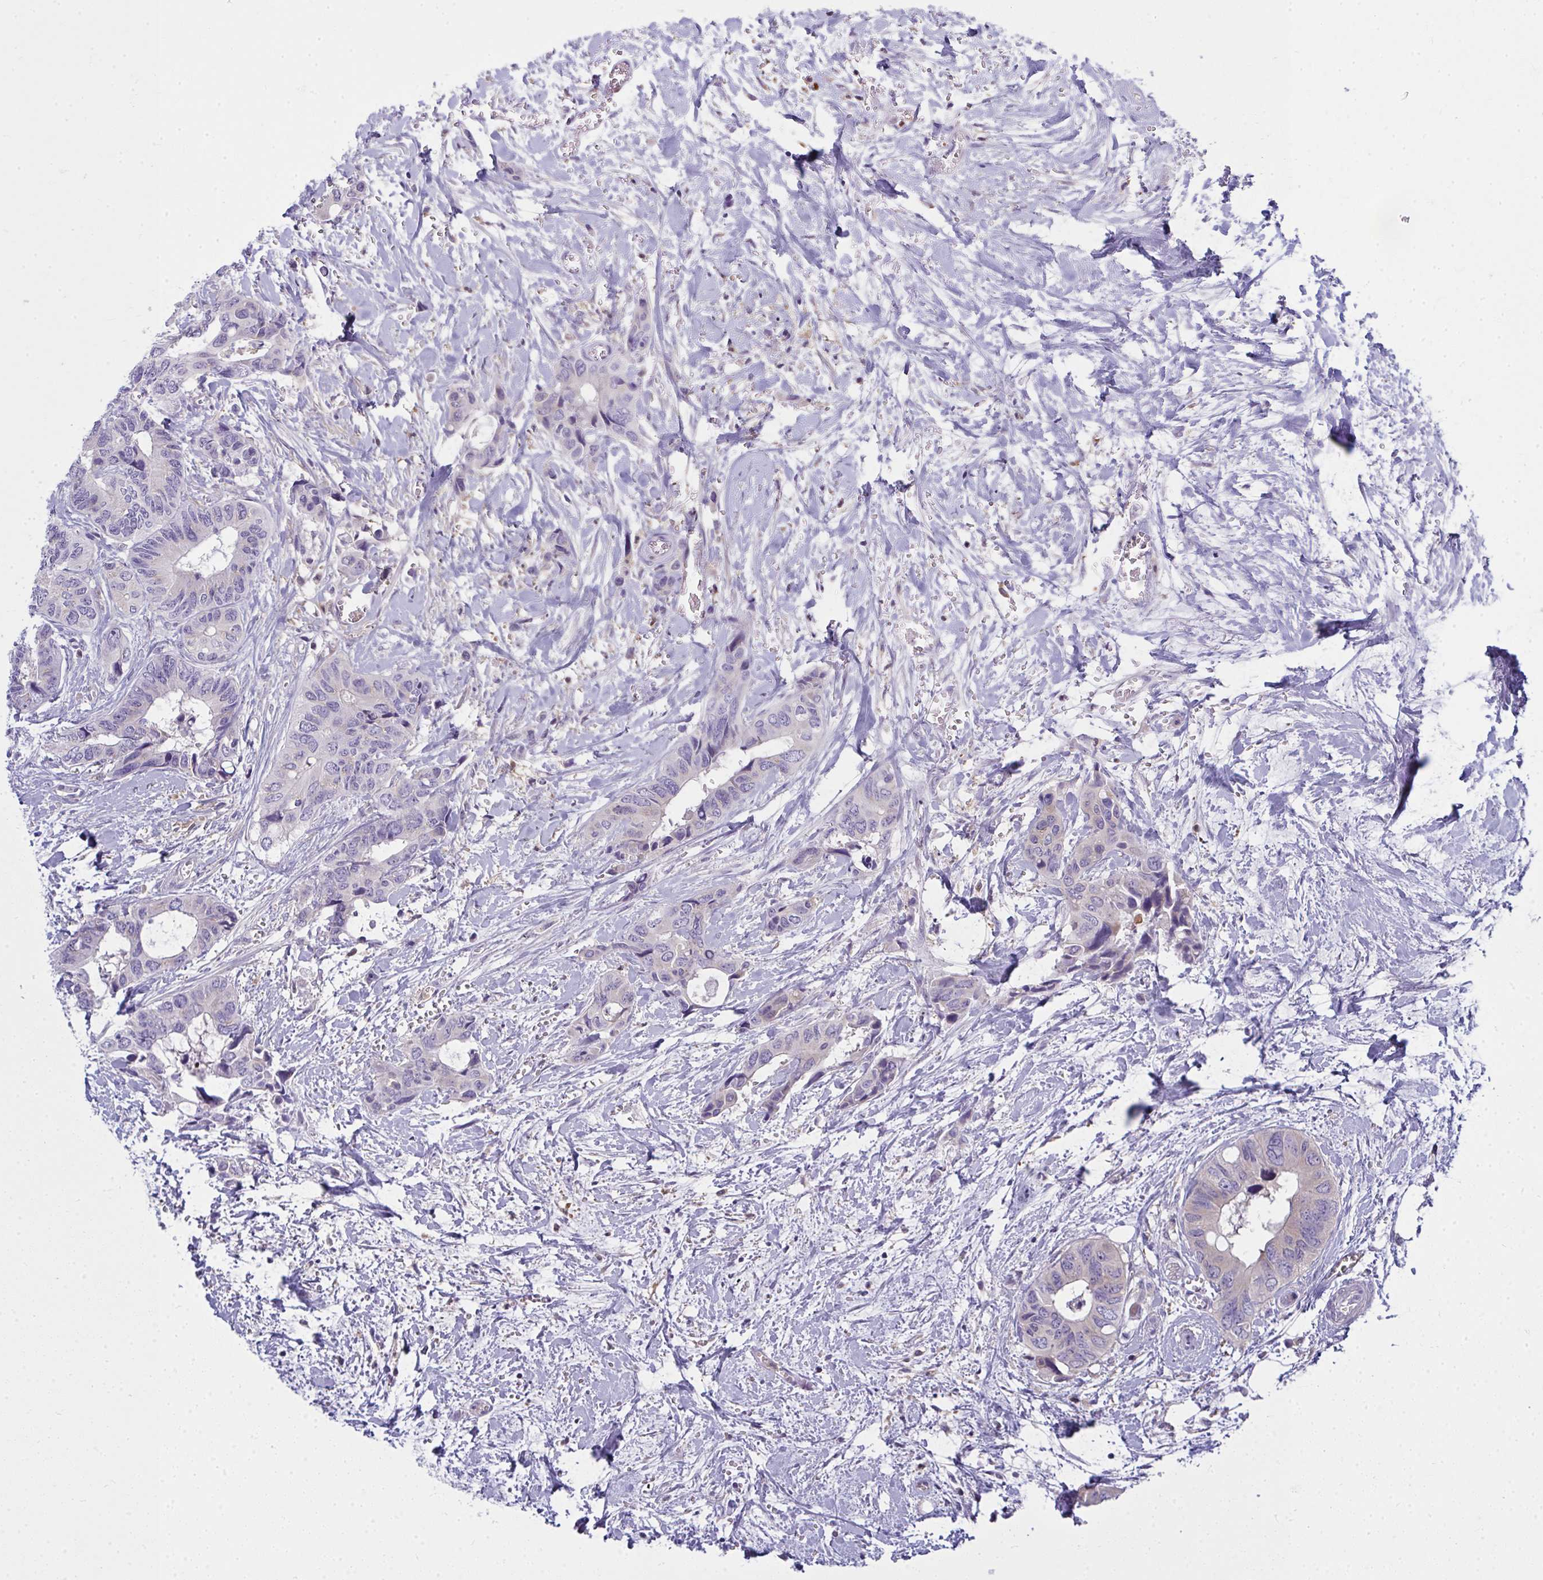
{"staining": {"intensity": "negative", "quantity": "none", "location": "none"}, "tissue": "colorectal cancer", "cell_type": "Tumor cells", "image_type": "cancer", "snomed": [{"axis": "morphology", "description": "Adenocarcinoma, NOS"}, {"axis": "topography", "description": "Rectum"}], "caption": "IHC of human colorectal cancer (adenocarcinoma) reveals no positivity in tumor cells.", "gene": "SLC30A6", "patient": {"sex": "male", "age": 76}}